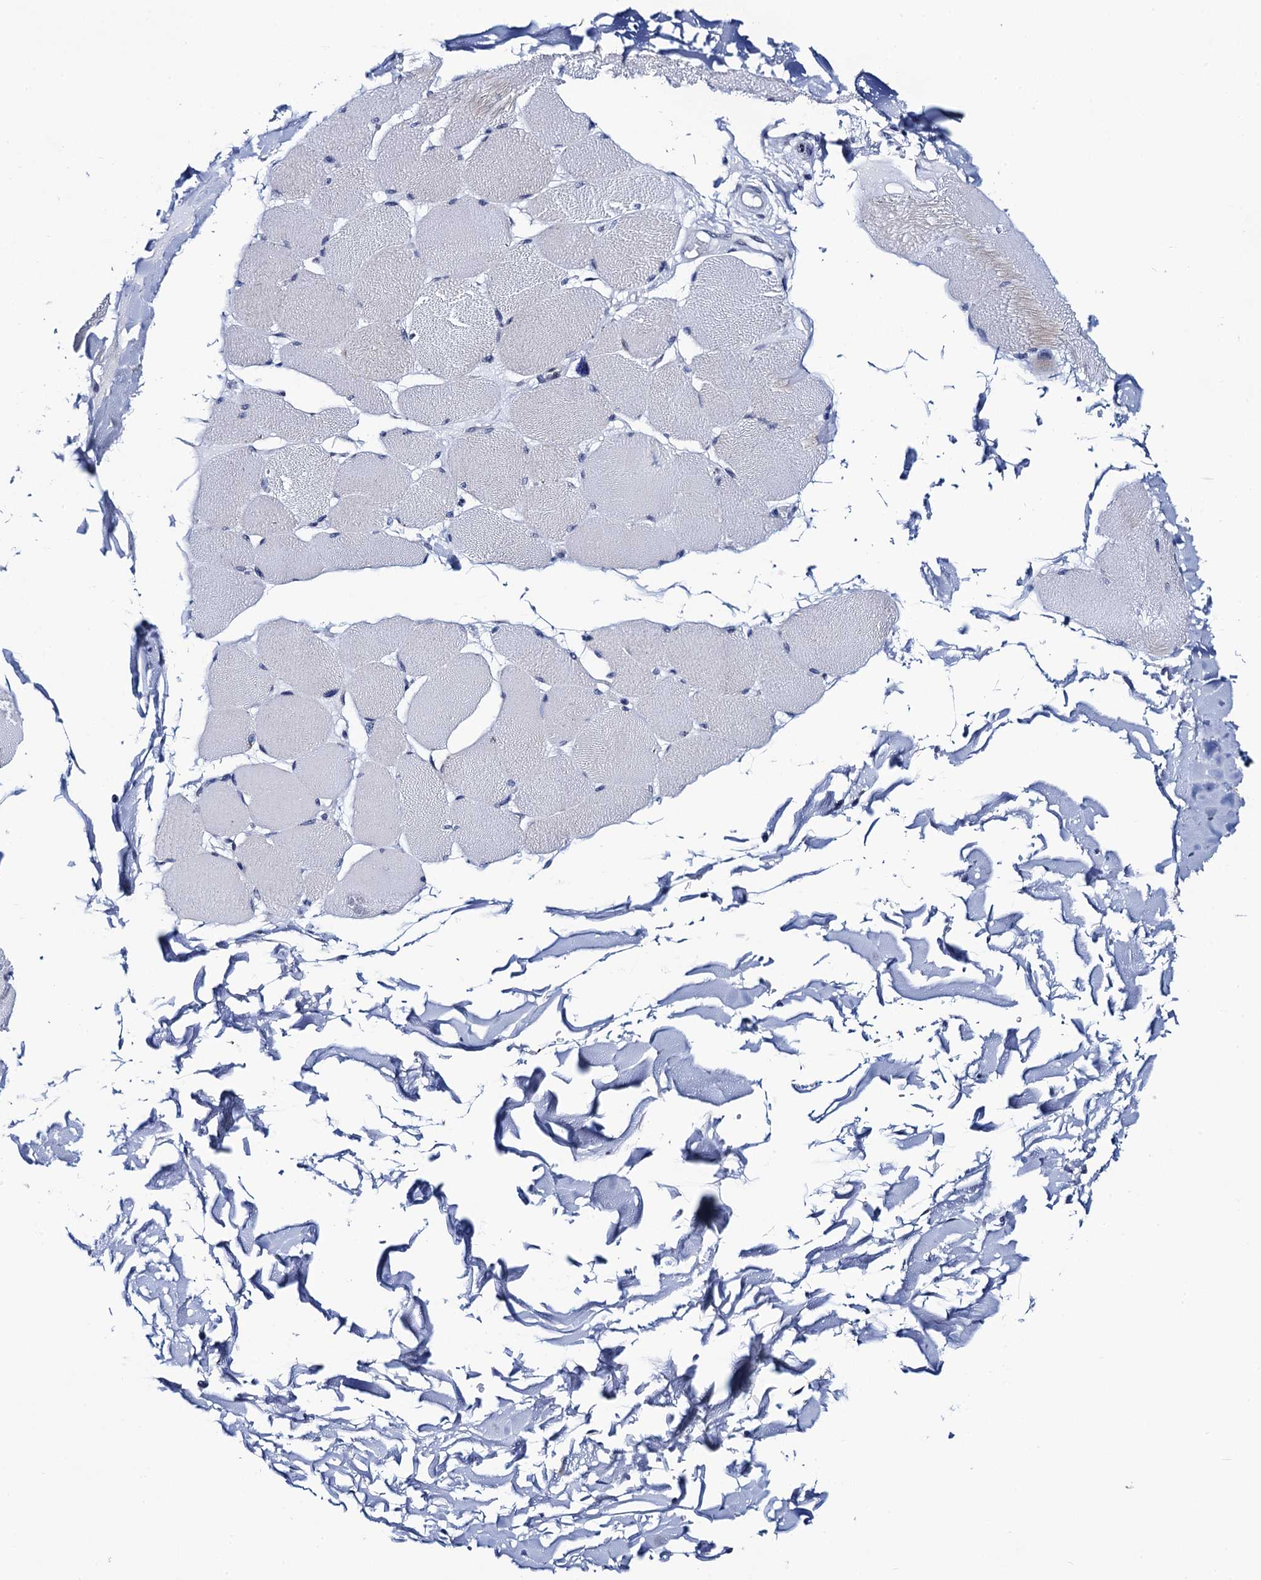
{"staining": {"intensity": "moderate", "quantity": "<25%", "location": "cytoplasmic/membranous"}, "tissue": "skeletal muscle", "cell_type": "Myocytes", "image_type": "normal", "snomed": [{"axis": "morphology", "description": "Normal tissue, NOS"}, {"axis": "topography", "description": "Skin"}, {"axis": "topography", "description": "Skeletal muscle"}], "caption": "A brown stain highlights moderate cytoplasmic/membranous expression of a protein in myocytes of normal skeletal muscle. (IHC, brightfield microscopy, high magnification).", "gene": "C16orf87", "patient": {"sex": "male", "age": 83}}